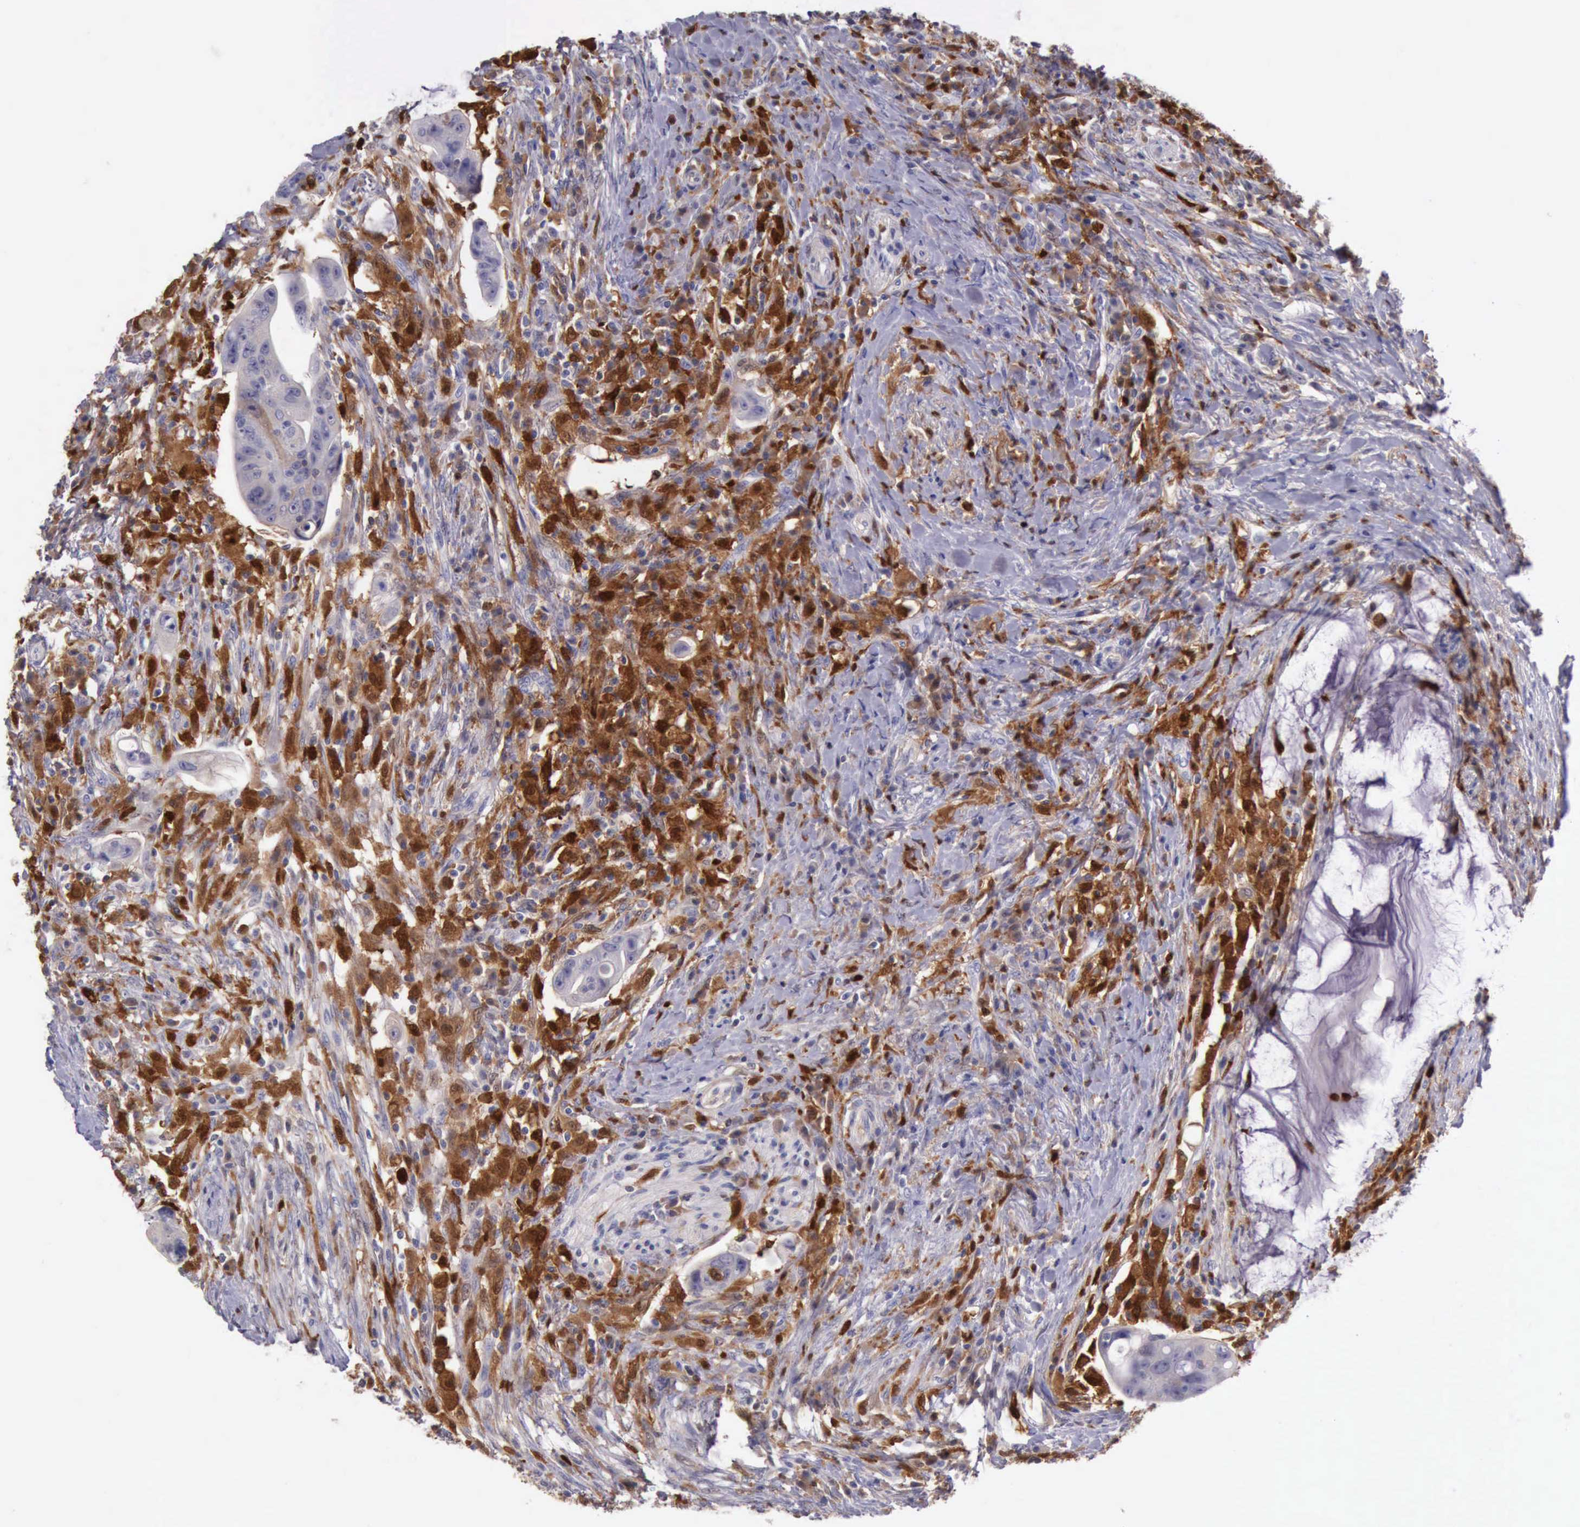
{"staining": {"intensity": "negative", "quantity": "none", "location": "none"}, "tissue": "colorectal cancer", "cell_type": "Tumor cells", "image_type": "cancer", "snomed": [{"axis": "morphology", "description": "Adenocarcinoma, NOS"}, {"axis": "topography", "description": "Rectum"}], "caption": "Colorectal cancer (adenocarcinoma) was stained to show a protein in brown. There is no significant staining in tumor cells.", "gene": "CSTA", "patient": {"sex": "female", "age": 71}}